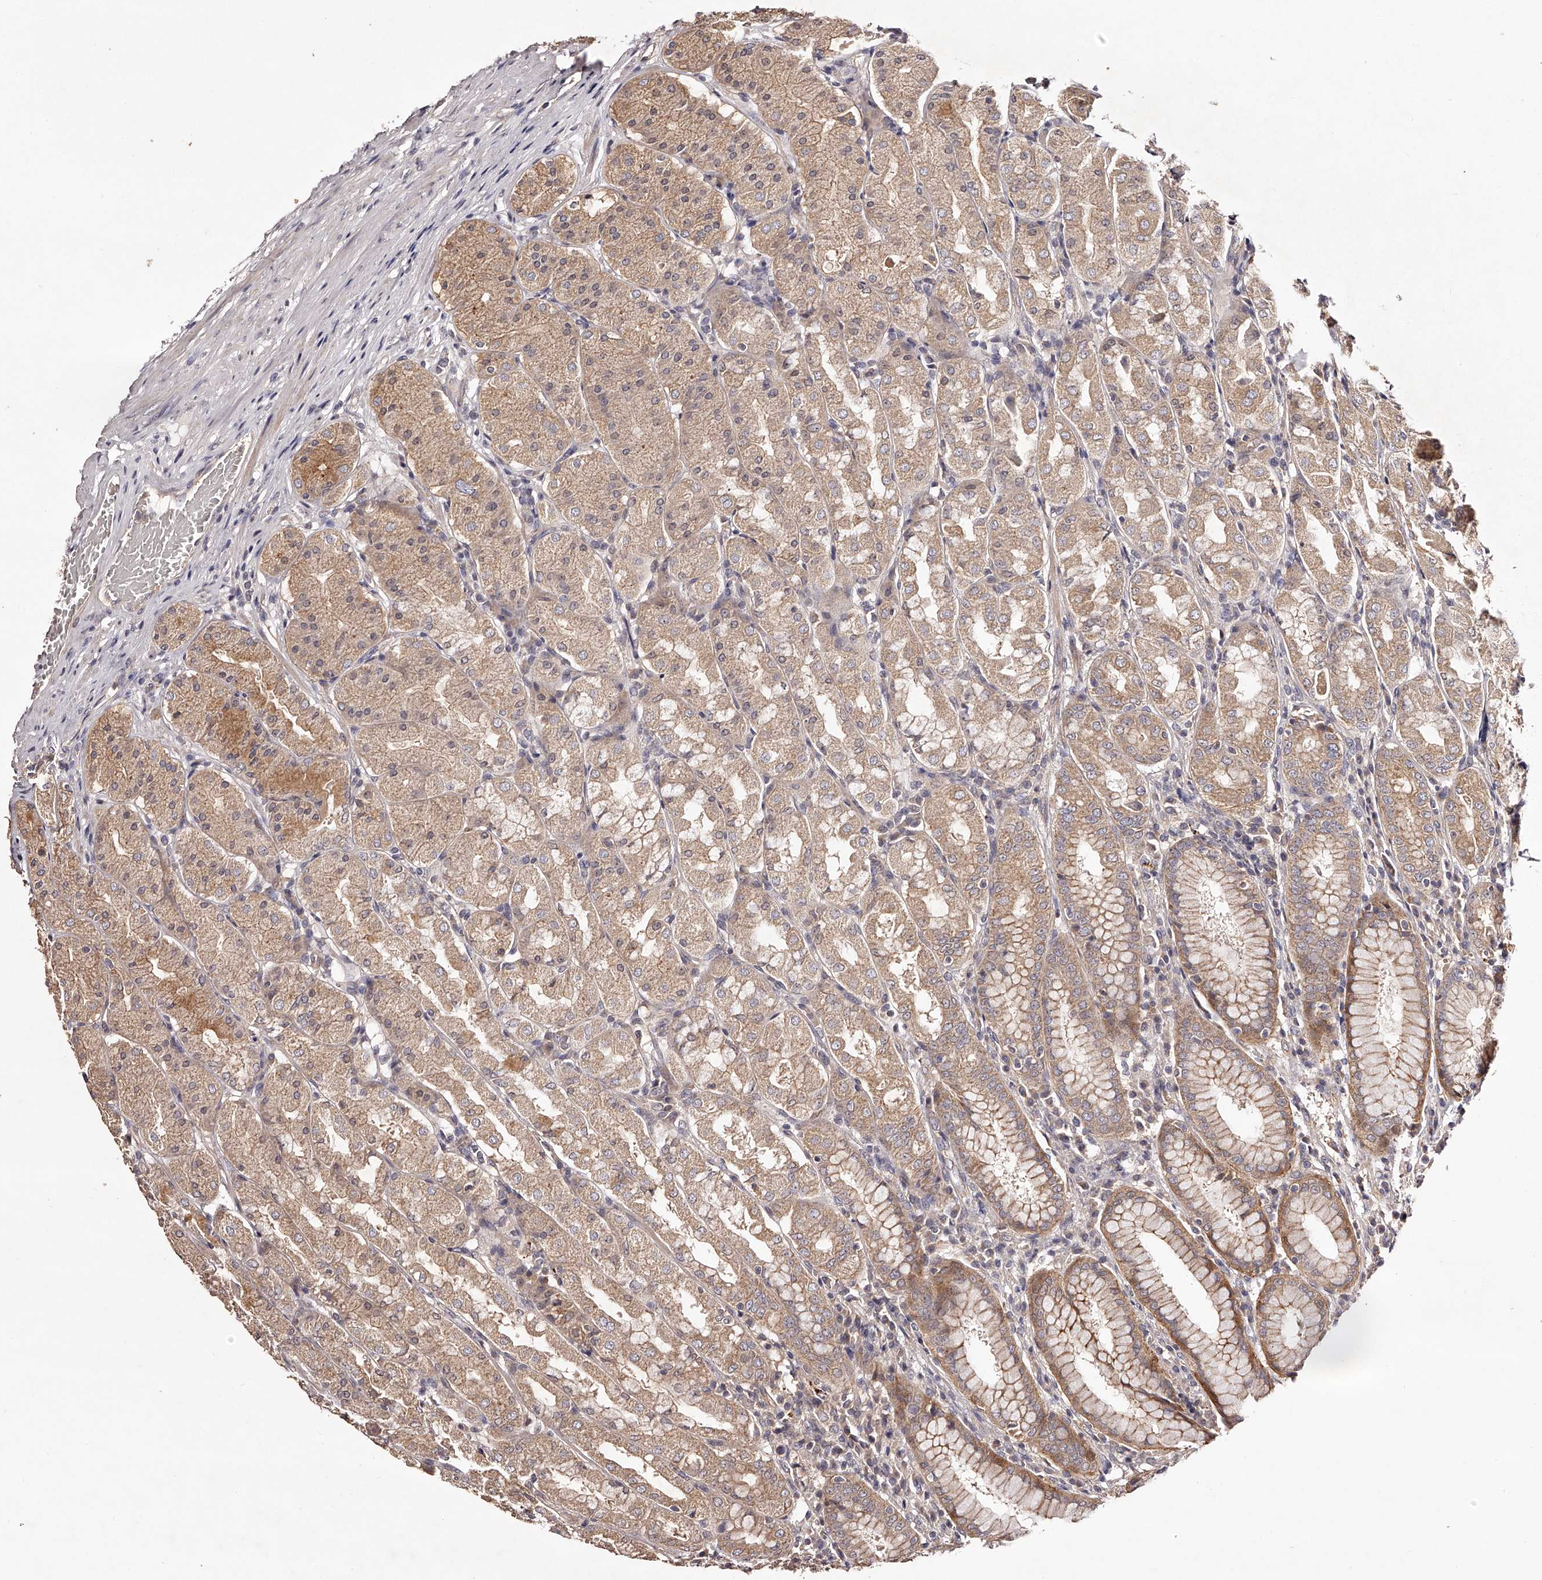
{"staining": {"intensity": "moderate", "quantity": ">75%", "location": "cytoplasmic/membranous"}, "tissue": "stomach", "cell_type": "Glandular cells", "image_type": "normal", "snomed": [{"axis": "morphology", "description": "Normal tissue, NOS"}, {"axis": "topography", "description": "Stomach"}, {"axis": "topography", "description": "Stomach, lower"}], "caption": "Glandular cells reveal medium levels of moderate cytoplasmic/membranous positivity in approximately >75% of cells in normal stomach.", "gene": "ODF2L", "patient": {"sex": "female", "age": 56}}